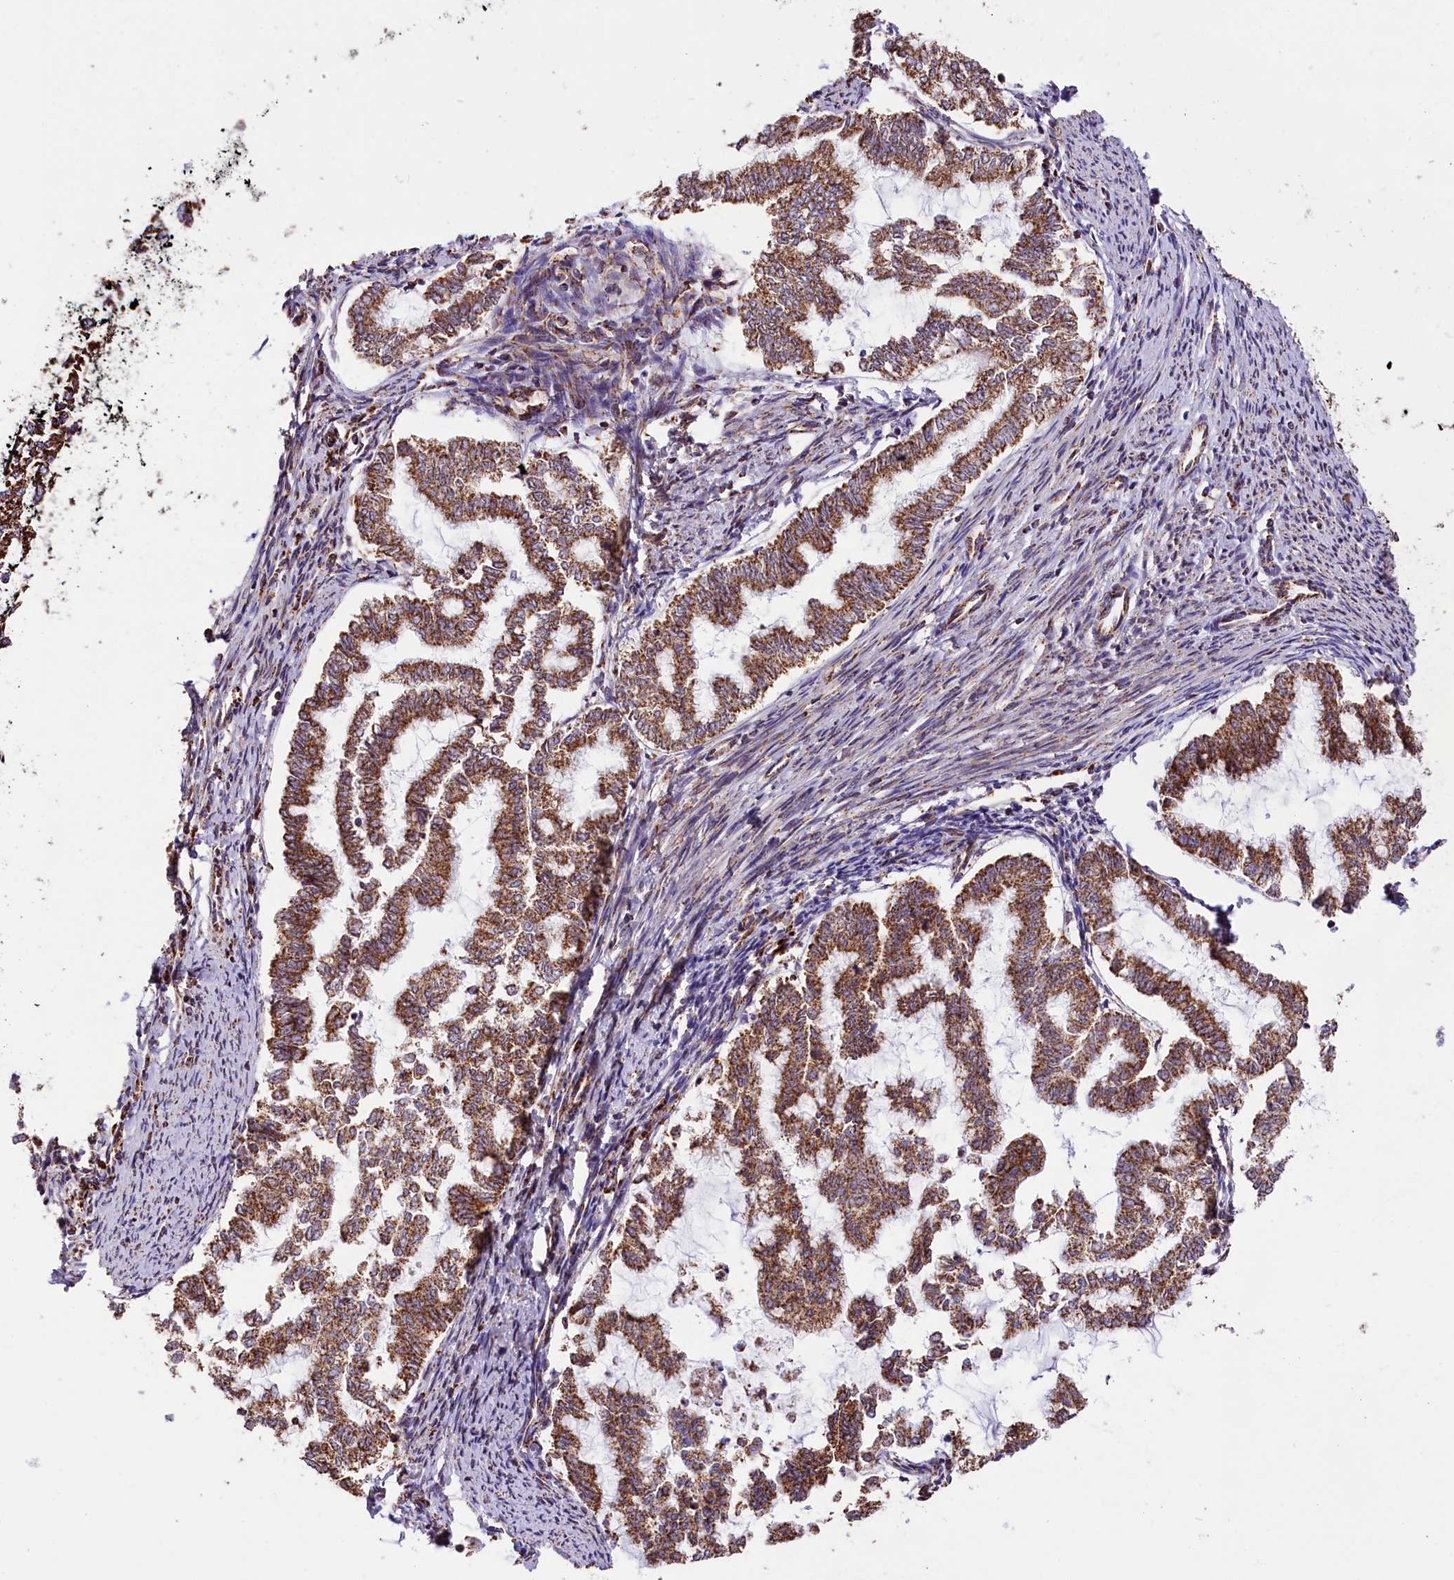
{"staining": {"intensity": "strong", "quantity": ">75%", "location": "cytoplasmic/membranous"}, "tissue": "endometrial cancer", "cell_type": "Tumor cells", "image_type": "cancer", "snomed": [{"axis": "morphology", "description": "Adenocarcinoma, NOS"}, {"axis": "topography", "description": "Endometrium"}], "caption": "Brown immunohistochemical staining in endometrial cancer shows strong cytoplasmic/membranous positivity in about >75% of tumor cells.", "gene": "NDUFA8", "patient": {"sex": "female", "age": 79}}